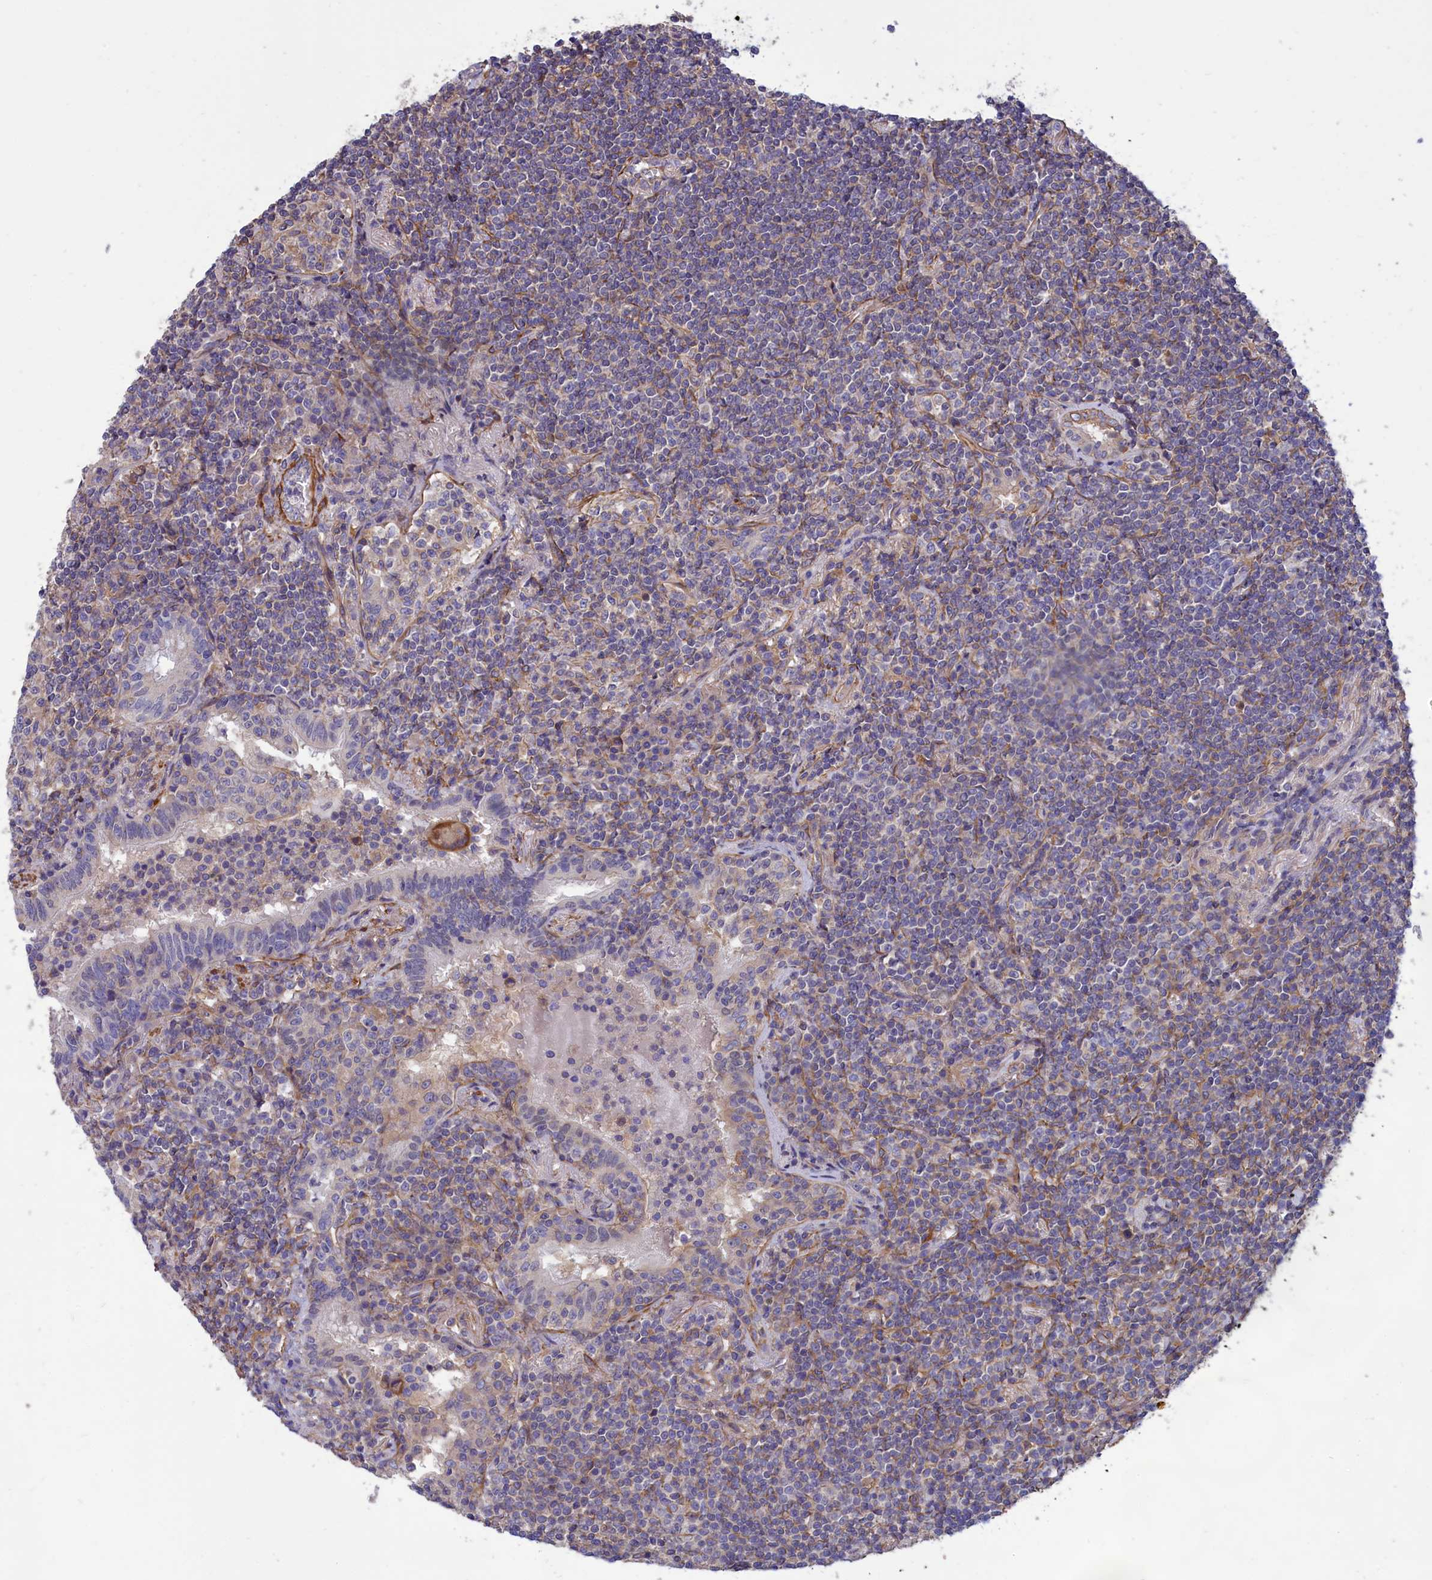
{"staining": {"intensity": "negative", "quantity": "none", "location": "none"}, "tissue": "lymphoma", "cell_type": "Tumor cells", "image_type": "cancer", "snomed": [{"axis": "morphology", "description": "Malignant lymphoma, non-Hodgkin's type, Low grade"}, {"axis": "topography", "description": "Lung"}], "caption": "DAB immunohistochemical staining of human malignant lymphoma, non-Hodgkin's type (low-grade) exhibits no significant positivity in tumor cells.", "gene": "AMDHD2", "patient": {"sex": "female", "age": 71}}